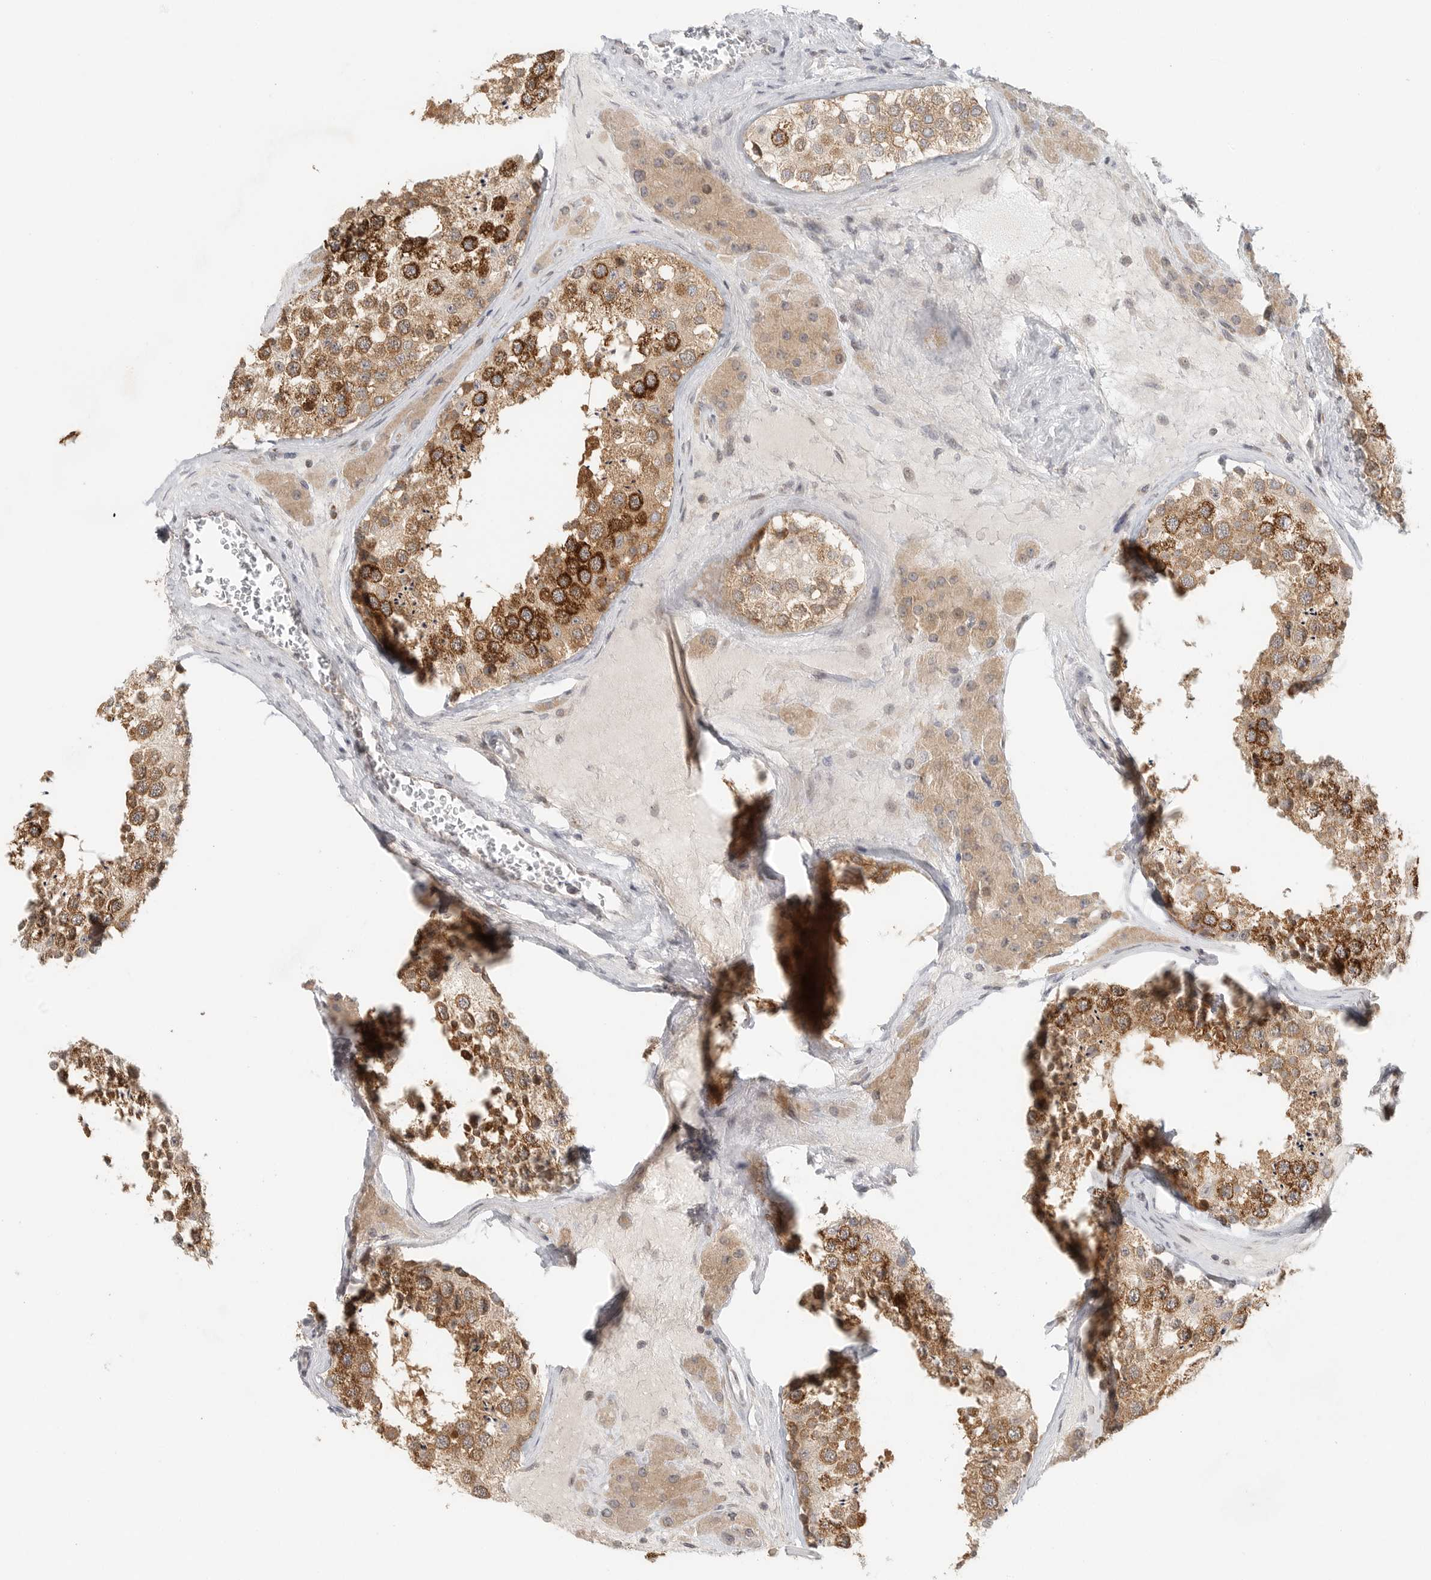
{"staining": {"intensity": "strong", "quantity": "25%-75%", "location": "cytoplasmic/membranous"}, "tissue": "testis", "cell_type": "Cells in seminiferous ducts", "image_type": "normal", "snomed": [{"axis": "morphology", "description": "Normal tissue, NOS"}, {"axis": "topography", "description": "Testis"}], "caption": "Immunohistochemistry histopathology image of benign testis: human testis stained using IHC demonstrates high levels of strong protein expression localized specifically in the cytoplasmic/membranous of cells in seminiferous ducts, appearing as a cytoplasmic/membranous brown color.", "gene": "HDAC6", "patient": {"sex": "male", "age": 46}}